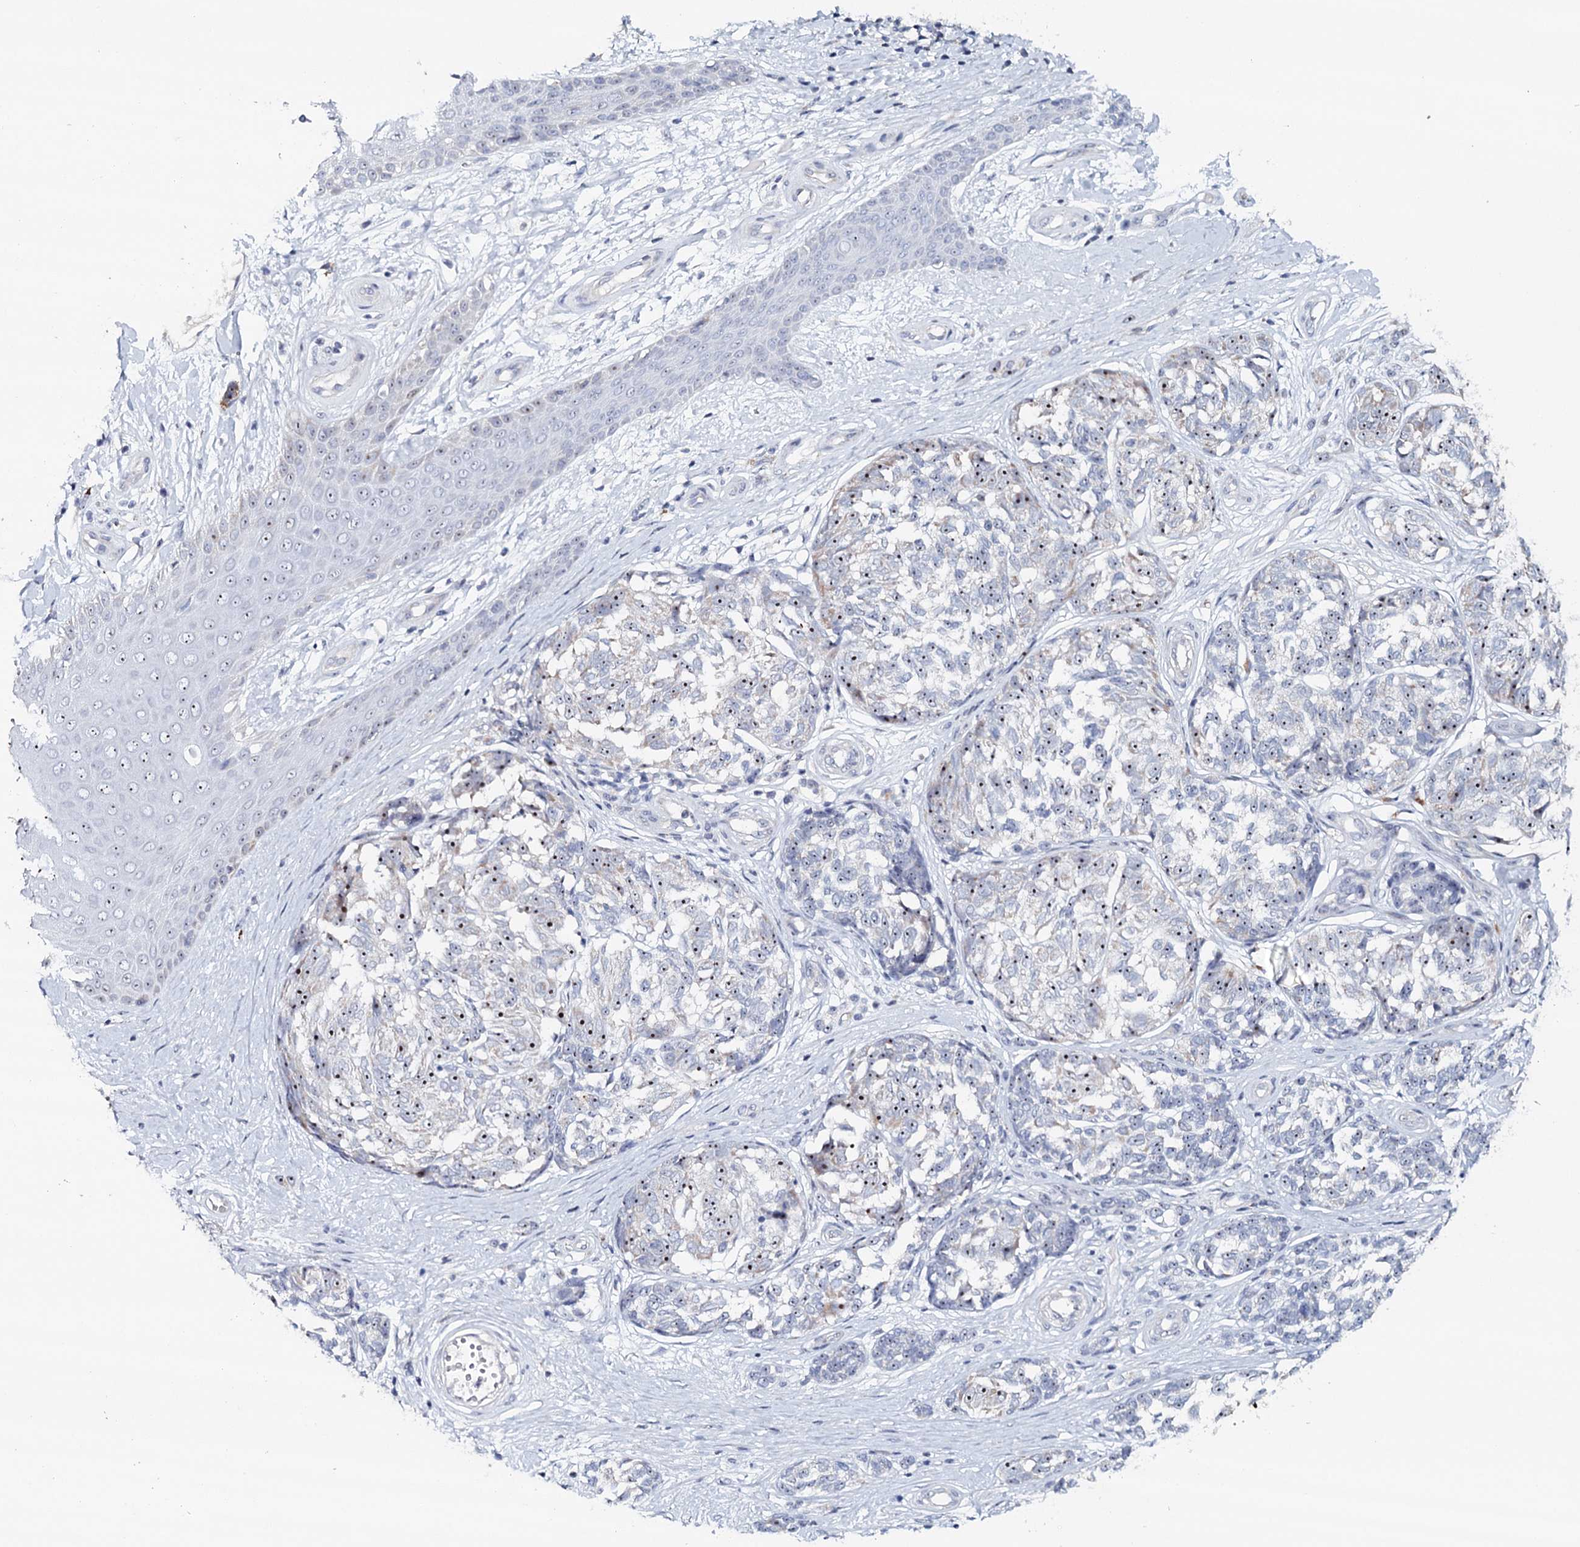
{"staining": {"intensity": "weak", "quantity": "25%-75%", "location": "nuclear"}, "tissue": "melanoma", "cell_type": "Tumor cells", "image_type": "cancer", "snomed": [{"axis": "morphology", "description": "Malignant melanoma, NOS"}, {"axis": "topography", "description": "Skin"}], "caption": "Melanoma was stained to show a protein in brown. There is low levels of weak nuclear staining in approximately 25%-75% of tumor cells.", "gene": "RBM43", "patient": {"sex": "female", "age": 64}}